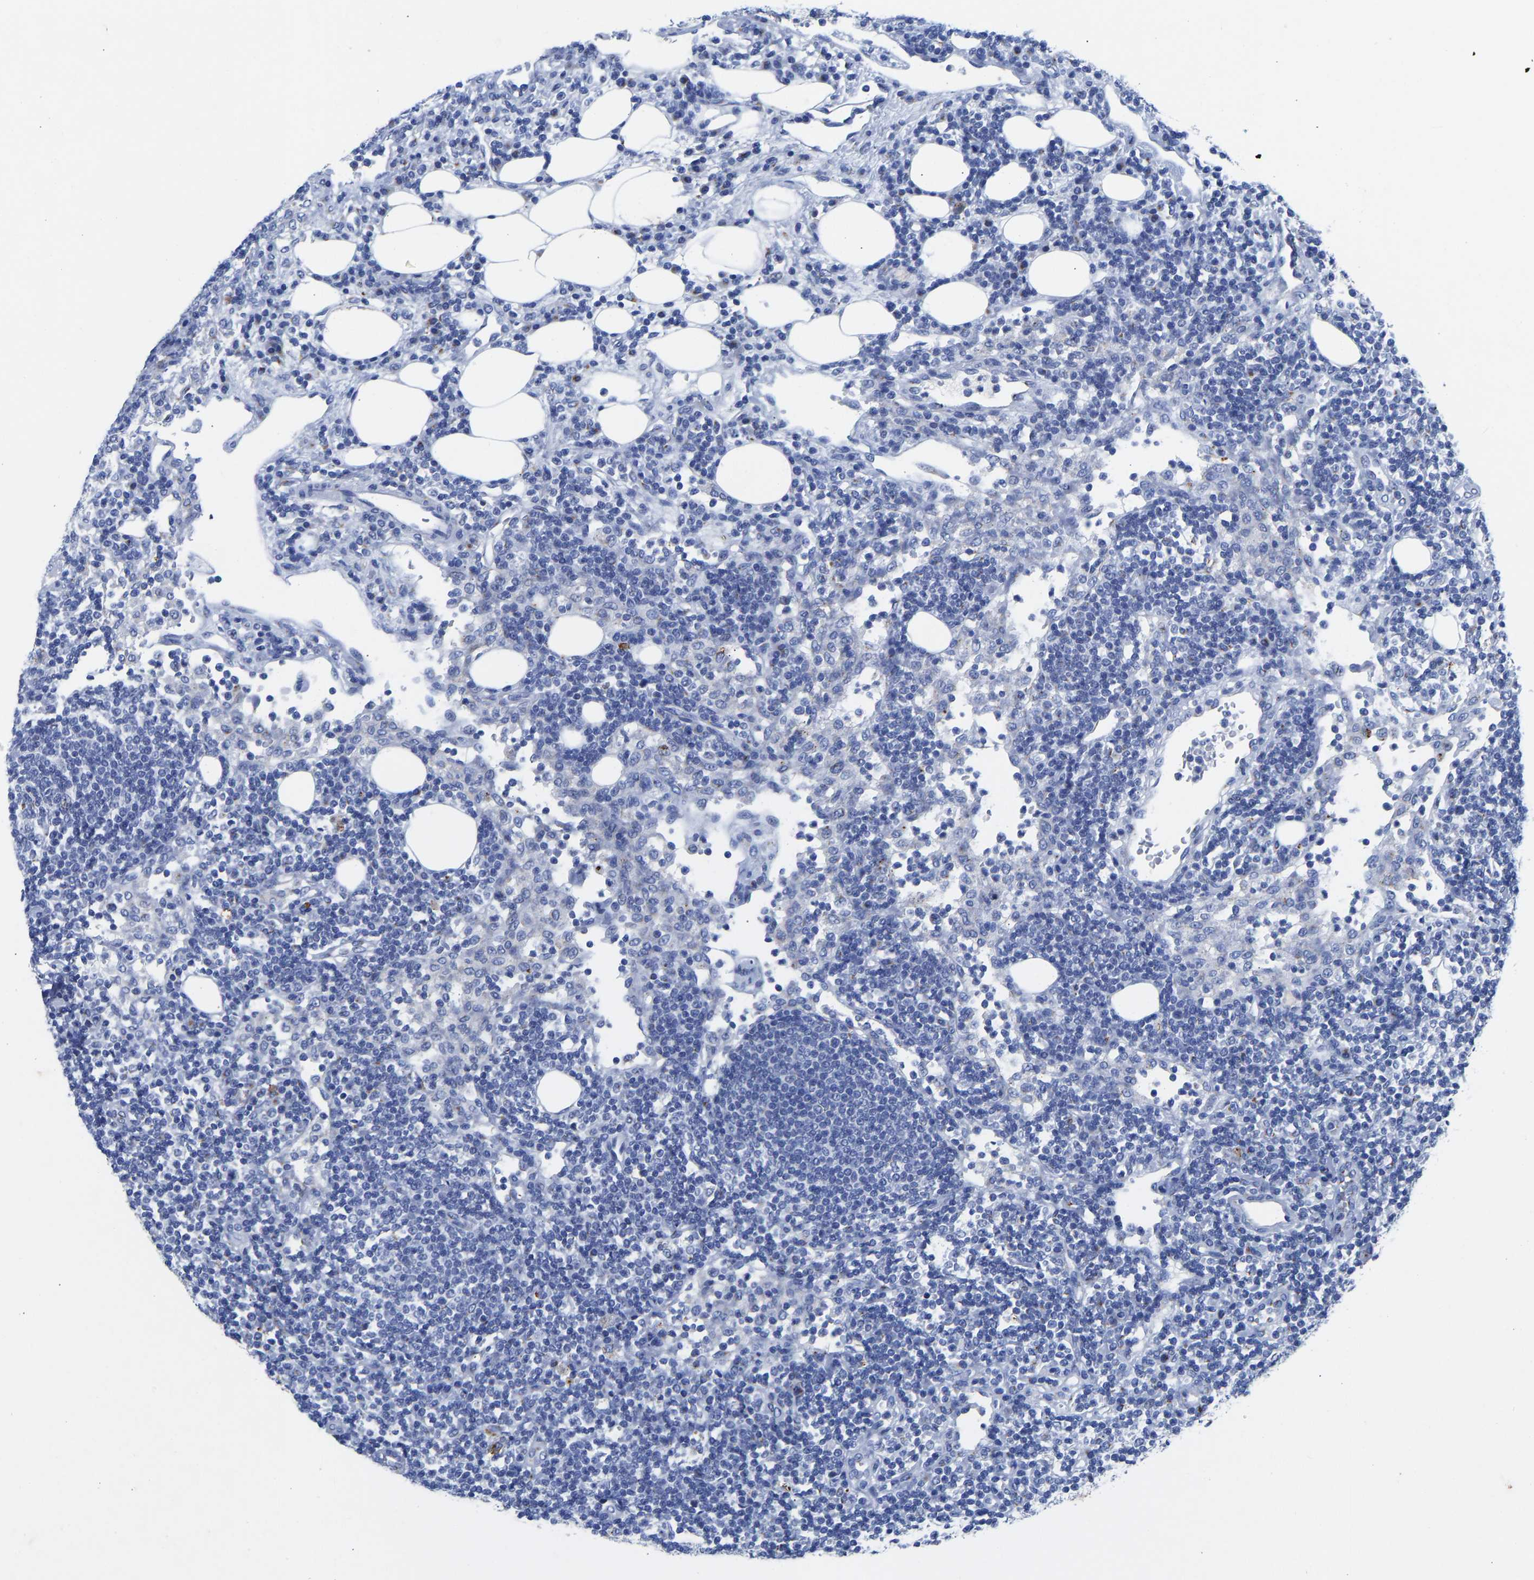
{"staining": {"intensity": "negative", "quantity": "none", "location": "none"}, "tissue": "lymph node", "cell_type": "Germinal center cells", "image_type": "normal", "snomed": [{"axis": "morphology", "description": "Normal tissue, NOS"}, {"axis": "morphology", "description": "Carcinoid, malignant, NOS"}, {"axis": "topography", "description": "Lymph node"}], "caption": "This is a histopathology image of IHC staining of unremarkable lymph node, which shows no expression in germinal center cells.", "gene": "TMEM87A", "patient": {"sex": "male", "age": 47}}